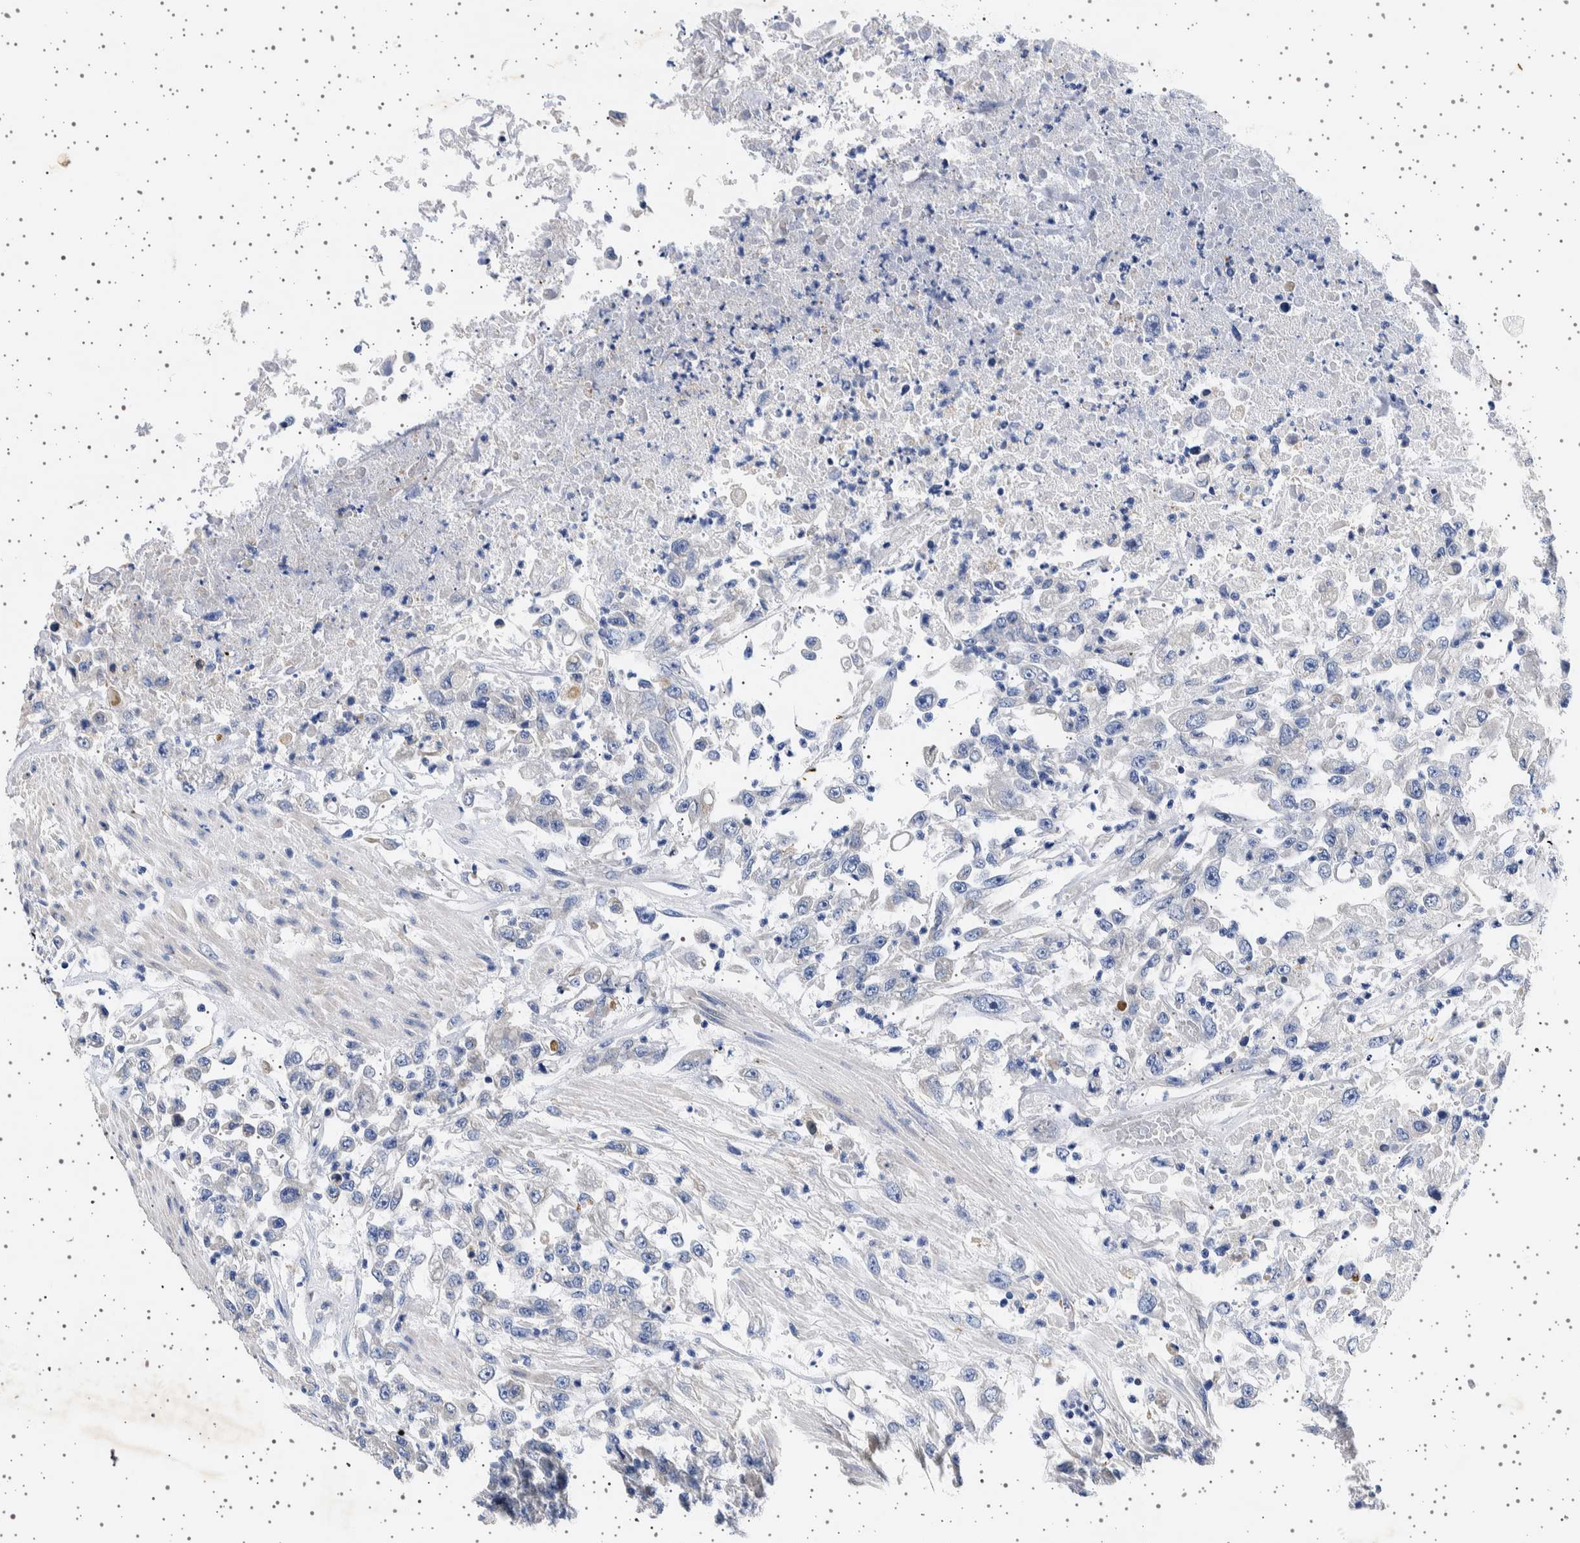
{"staining": {"intensity": "negative", "quantity": "none", "location": "none"}, "tissue": "urothelial cancer", "cell_type": "Tumor cells", "image_type": "cancer", "snomed": [{"axis": "morphology", "description": "Urothelial carcinoma, High grade"}, {"axis": "topography", "description": "Urinary bladder"}], "caption": "High magnification brightfield microscopy of urothelial cancer stained with DAB (brown) and counterstained with hematoxylin (blue): tumor cells show no significant positivity. (DAB (3,3'-diaminobenzidine) IHC with hematoxylin counter stain).", "gene": "SEPTIN4", "patient": {"sex": "male", "age": 46}}